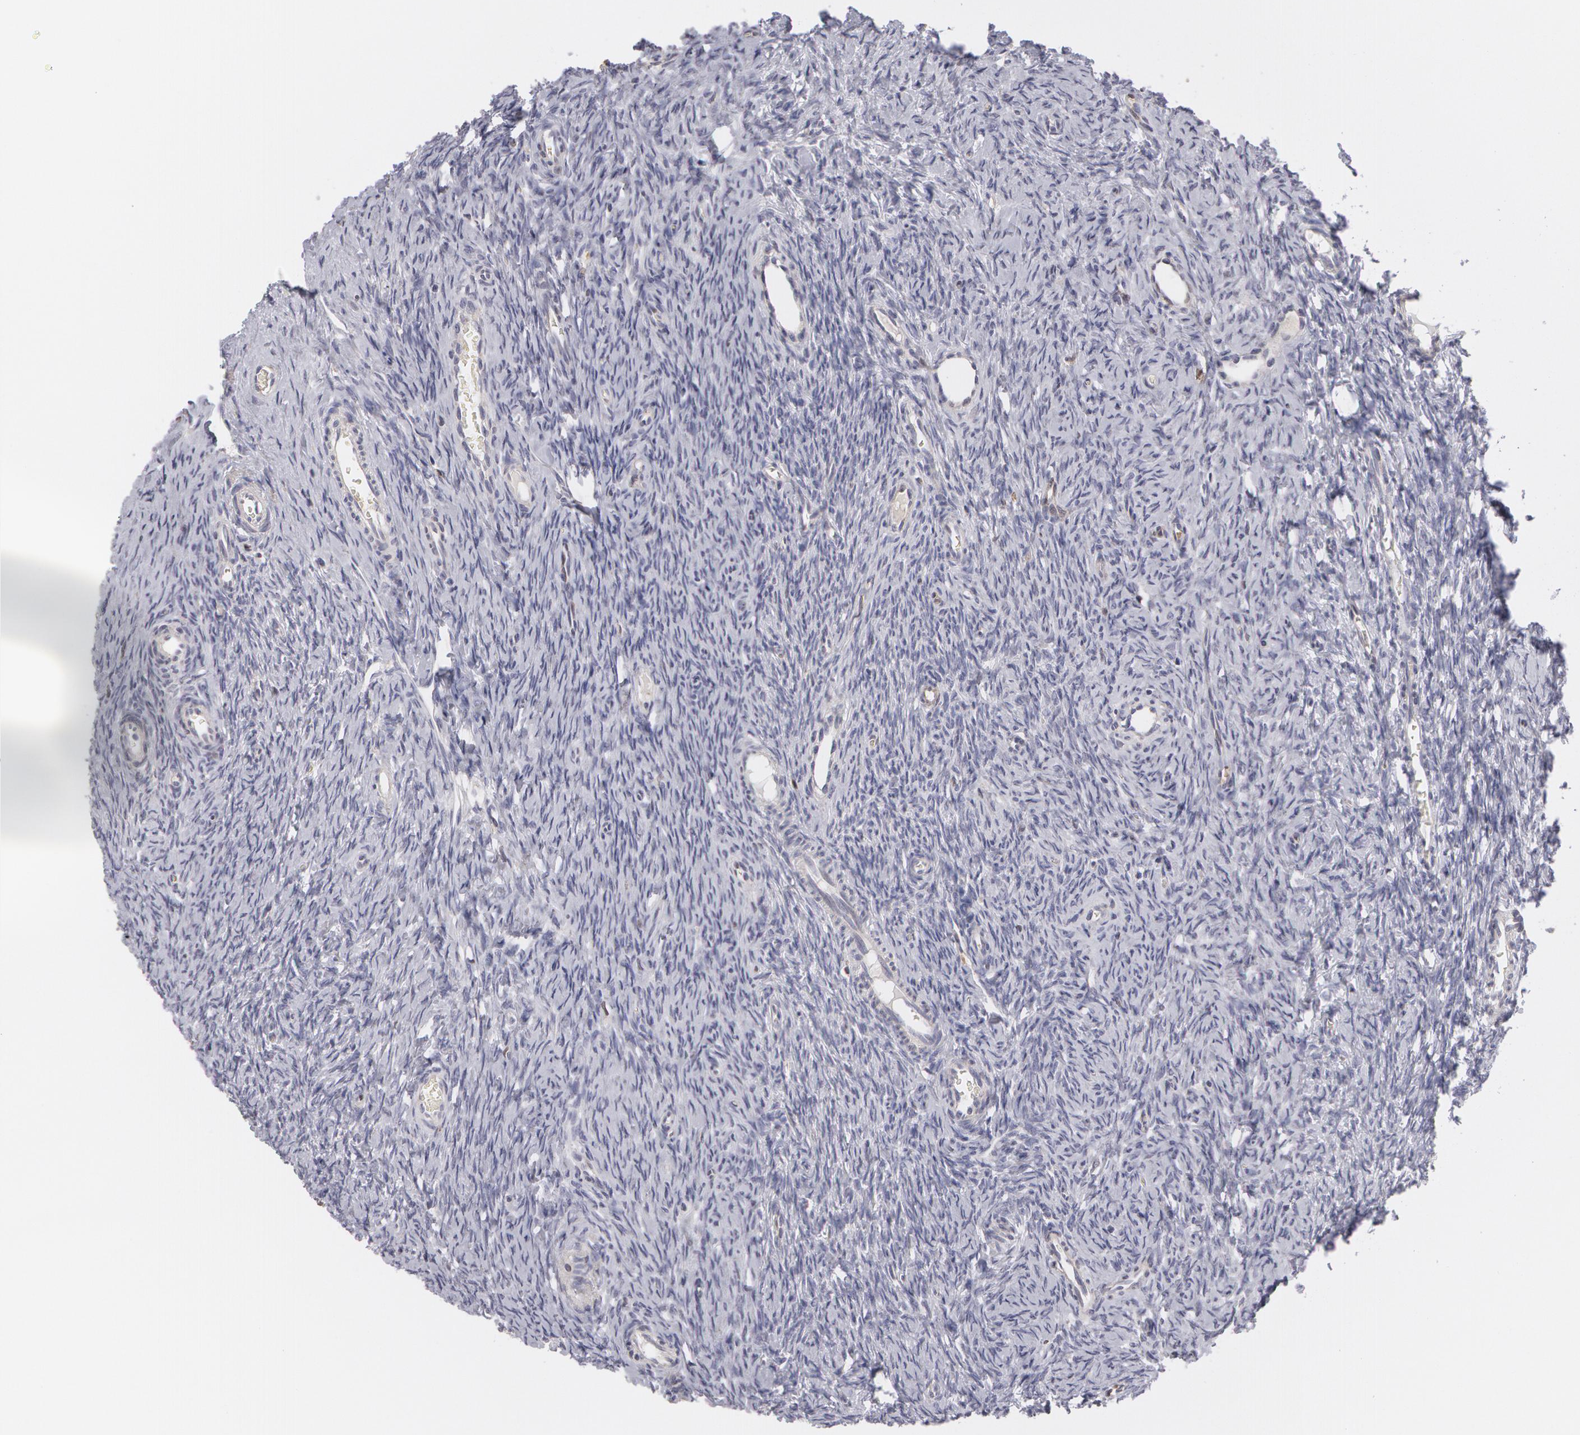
{"staining": {"intensity": "weak", "quantity": "25%-75%", "location": "cytoplasmic/membranous"}, "tissue": "ovary", "cell_type": "Follicle cells", "image_type": "normal", "snomed": [{"axis": "morphology", "description": "Normal tissue, NOS"}, {"axis": "topography", "description": "Ovary"}], "caption": "A low amount of weak cytoplasmic/membranous positivity is present in about 25%-75% of follicle cells in unremarkable ovary. The protein is shown in brown color, while the nuclei are stained blue.", "gene": "CAT", "patient": {"sex": "female", "age": 32}}